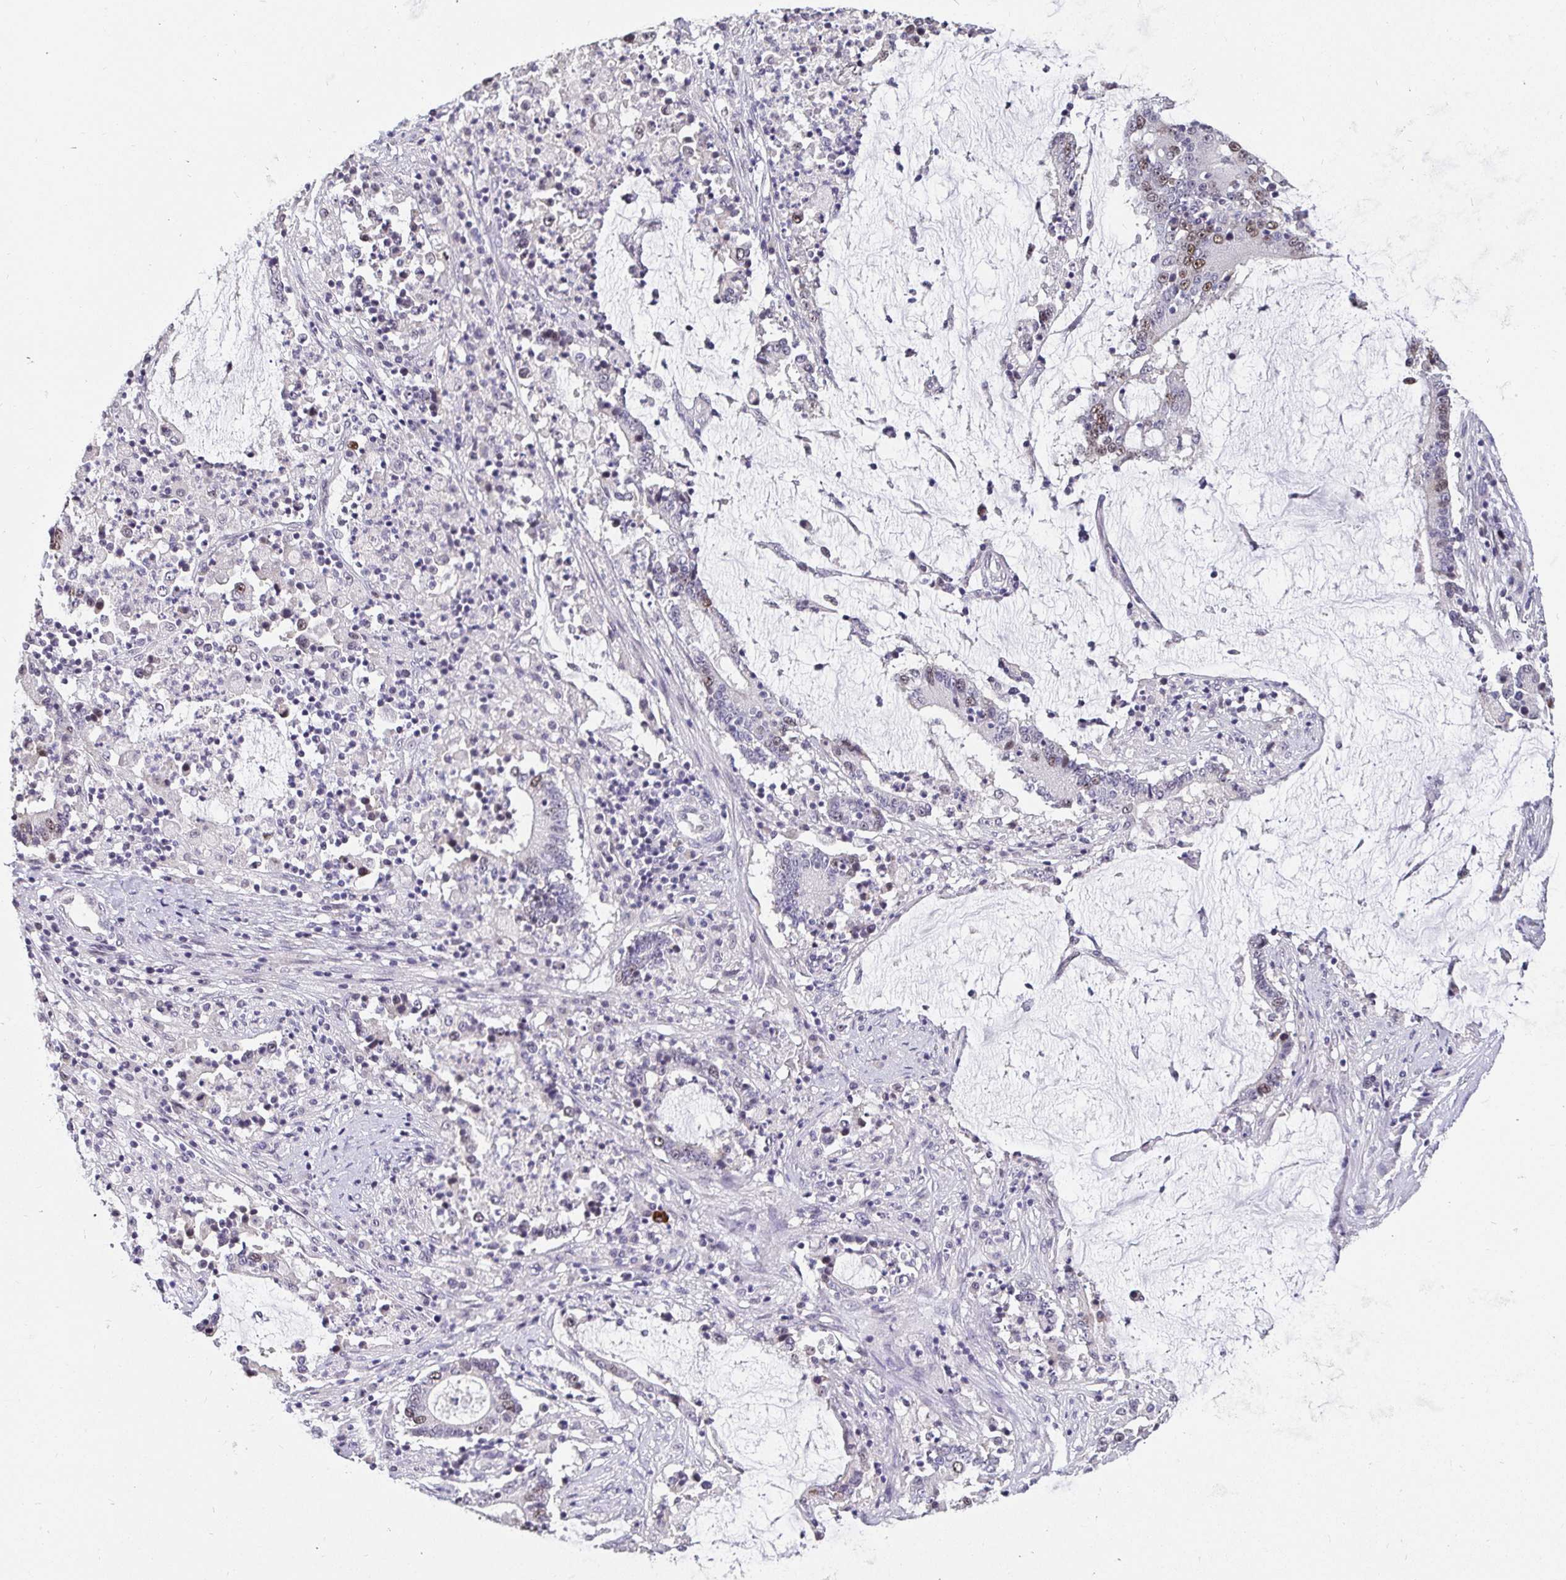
{"staining": {"intensity": "moderate", "quantity": "<25%", "location": "nuclear"}, "tissue": "stomach cancer", "cell_type": "Tumor cells", "image_type": "cancer", "snomed": [{"axis": "morphology", "description": "Adenocarcinoma, NOS"}, {"axis": "topography", "description": "Stomach, upper"}], "caption": "The immunohistochemical stain shows moderate nuclear staining in tumor cells of stomach adenocarcinoma tissue.", "gene": "ANLN", "patient": {"sex": "male", "age": 68}}